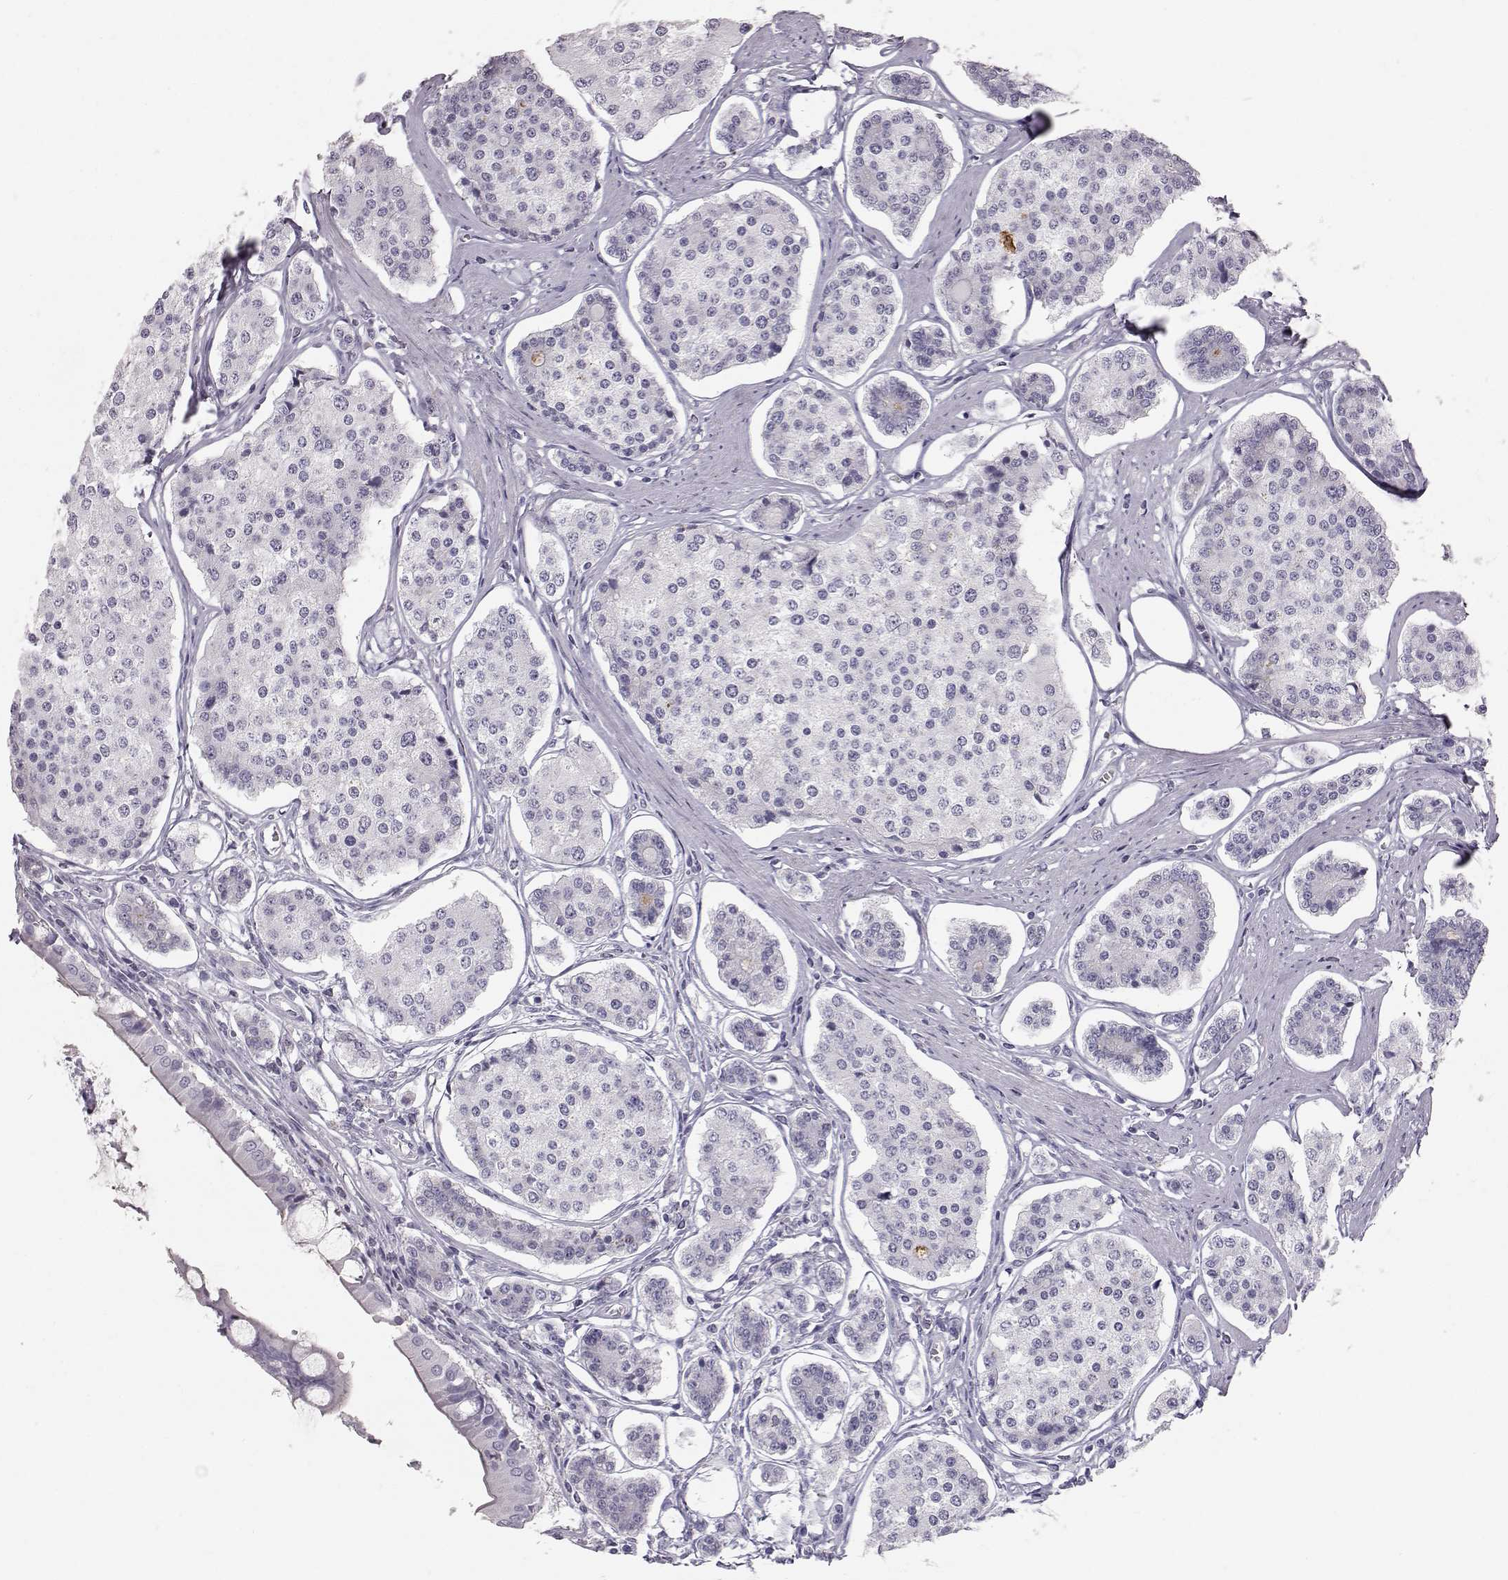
{"staining": {"intensity": "negative", "quantity": "none", "location": "none"}, "tissue": "carcinoid", "cell_type": "Tumor cells", "image_type": "cancer", "snomed": [{"axis": "morphology", "description": "Carcinoid, malignant, NOS"}, {"axis": "topography", "description": "Small intestine"}], "caption": "The photomicrograph exhibits no staining of tumor cells in carcinoid.", "gene": "KRTAP16-1", "patient": {"sex": "female", "age": 65}}